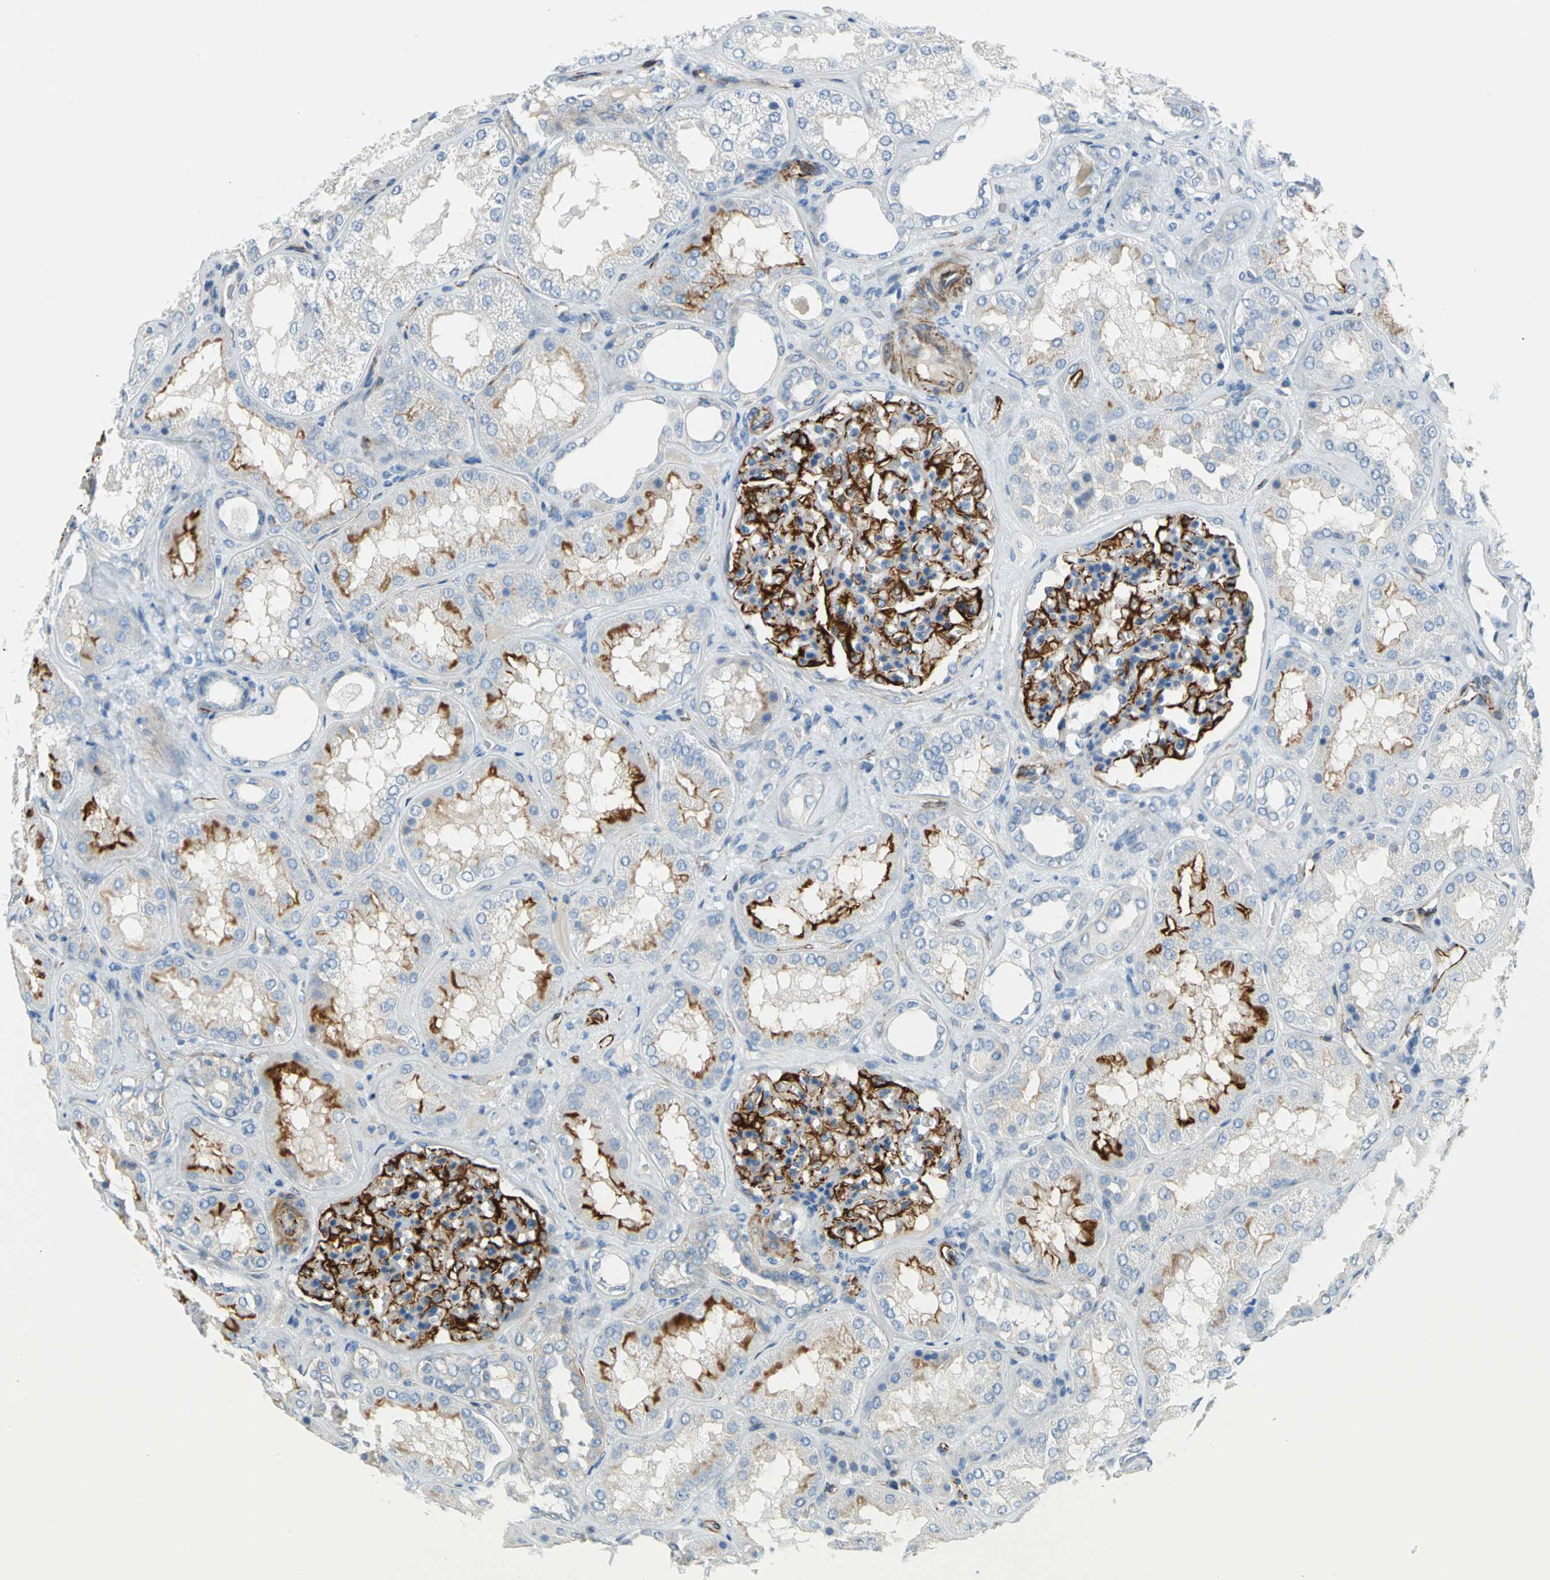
{"staining": {"intensity": "strong", "quantity": ">75%", "location": "cytoplasmic/membranous"}, "tissue": "kidney", "cell_type": "Cells in glomeruli", "image_type": "normal", "snomed": [{"axis": "morphology", "description": "Normal tissue, NOS"}, {"axis": "topography", "description": "Kidney"}], "caption": "Kidney stained for a protein (brown) reveals strong cytoplasmic/membranous positive staining in approximately >75% of cells in glomeruli.", "gene": "ALOX15", "patient": {"sex": "female", "age": 56}}